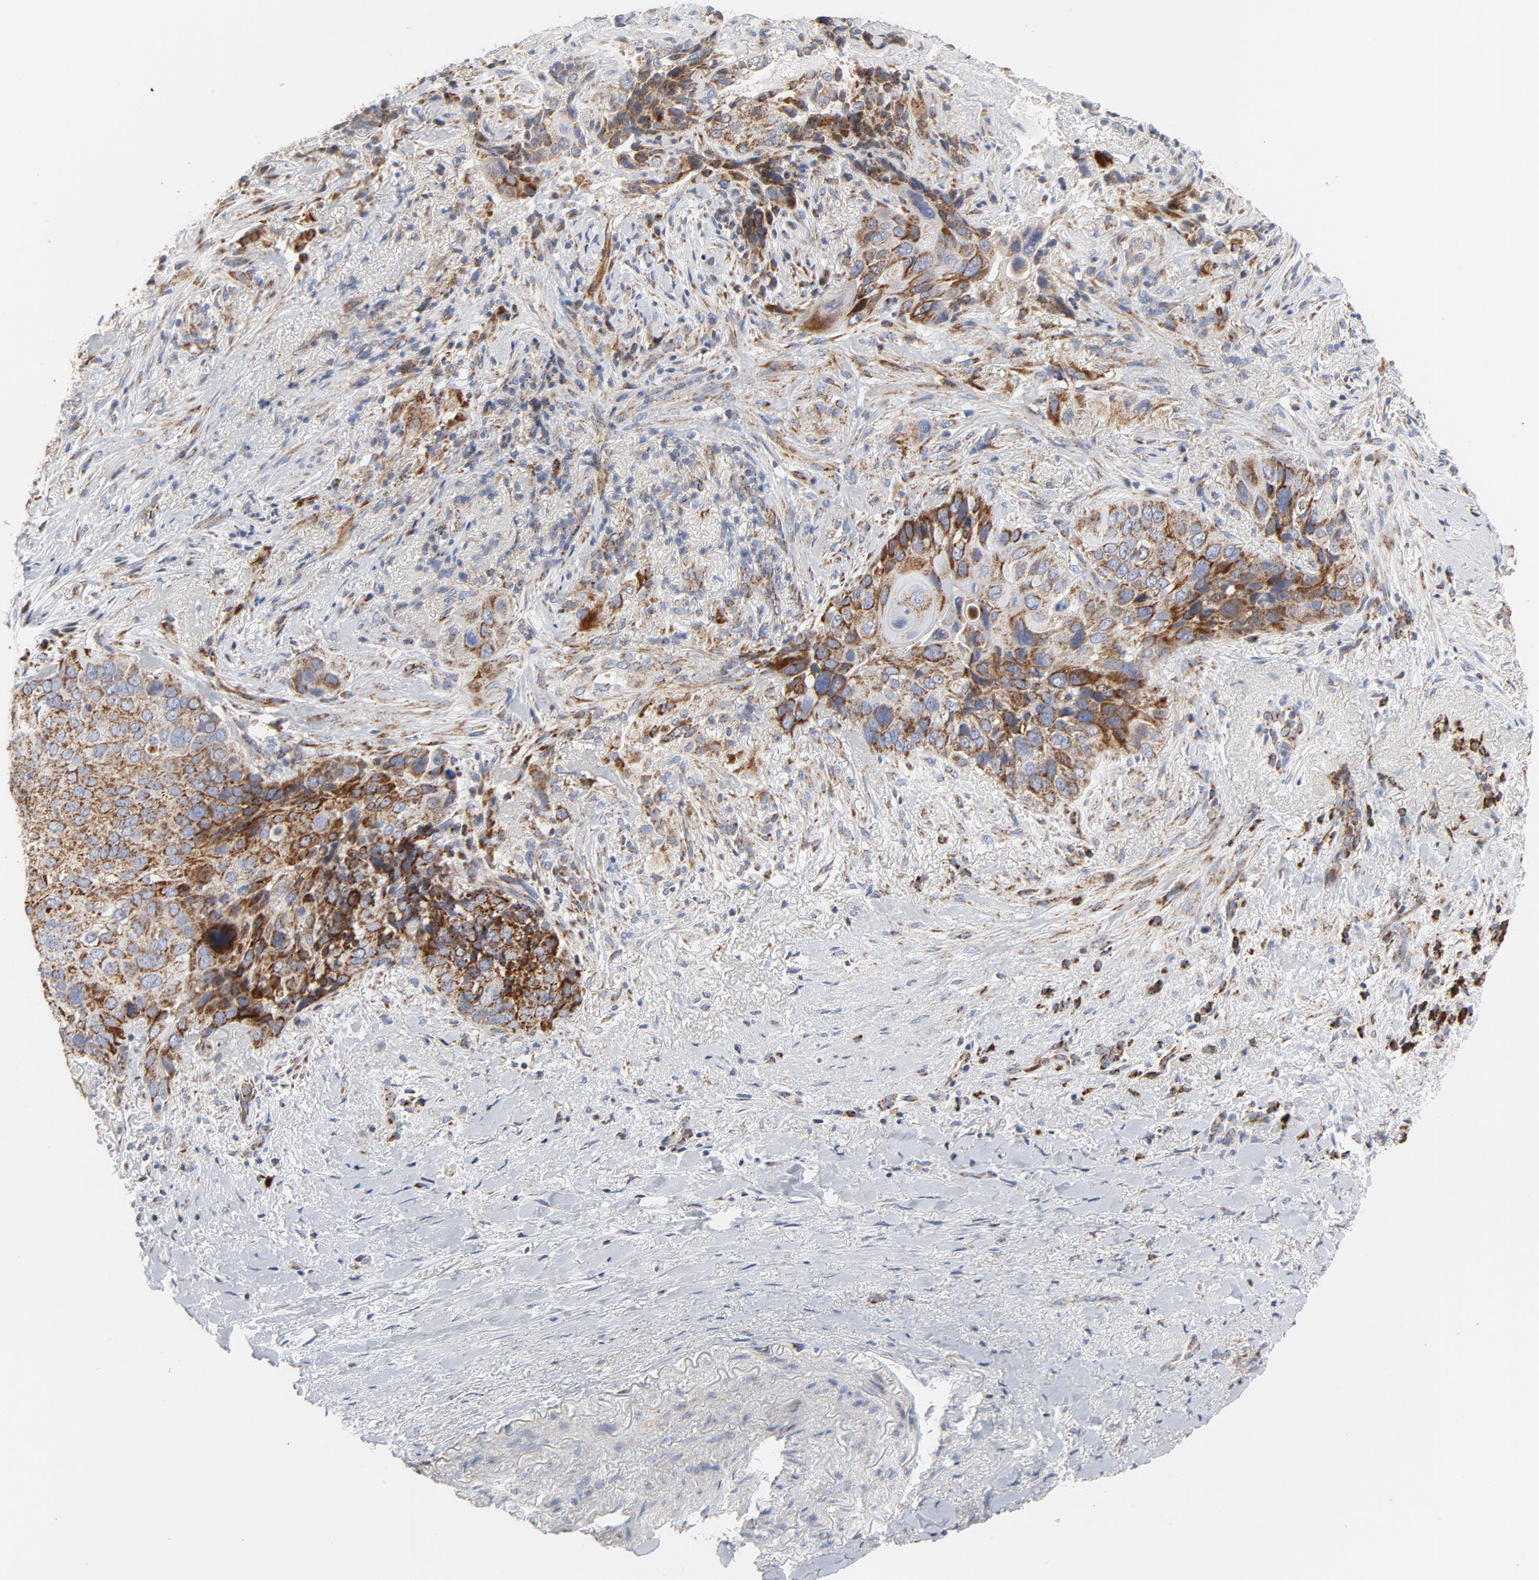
{"staining": {"intensity": "strong", "quantity": ">75%", "location": "cytoplasmic/membranous"}, "tissue": "lung cancer", "cell_type": "Tumor cells", "image_type": "cancer", "snomed": [{"axis": "morphology", "description": "Squamous cell carcinoma, NOS"}, {"axis": "topography", "description": "Lung"}], "caption": "The immunohistochemical stain labels strong cytoplasmic/membranous staining in tumor cells of lung cancer (squamous cell carcinoma) tissue.", "gene": "CYCS", "patient": {"sex": "male", "age": 54}}